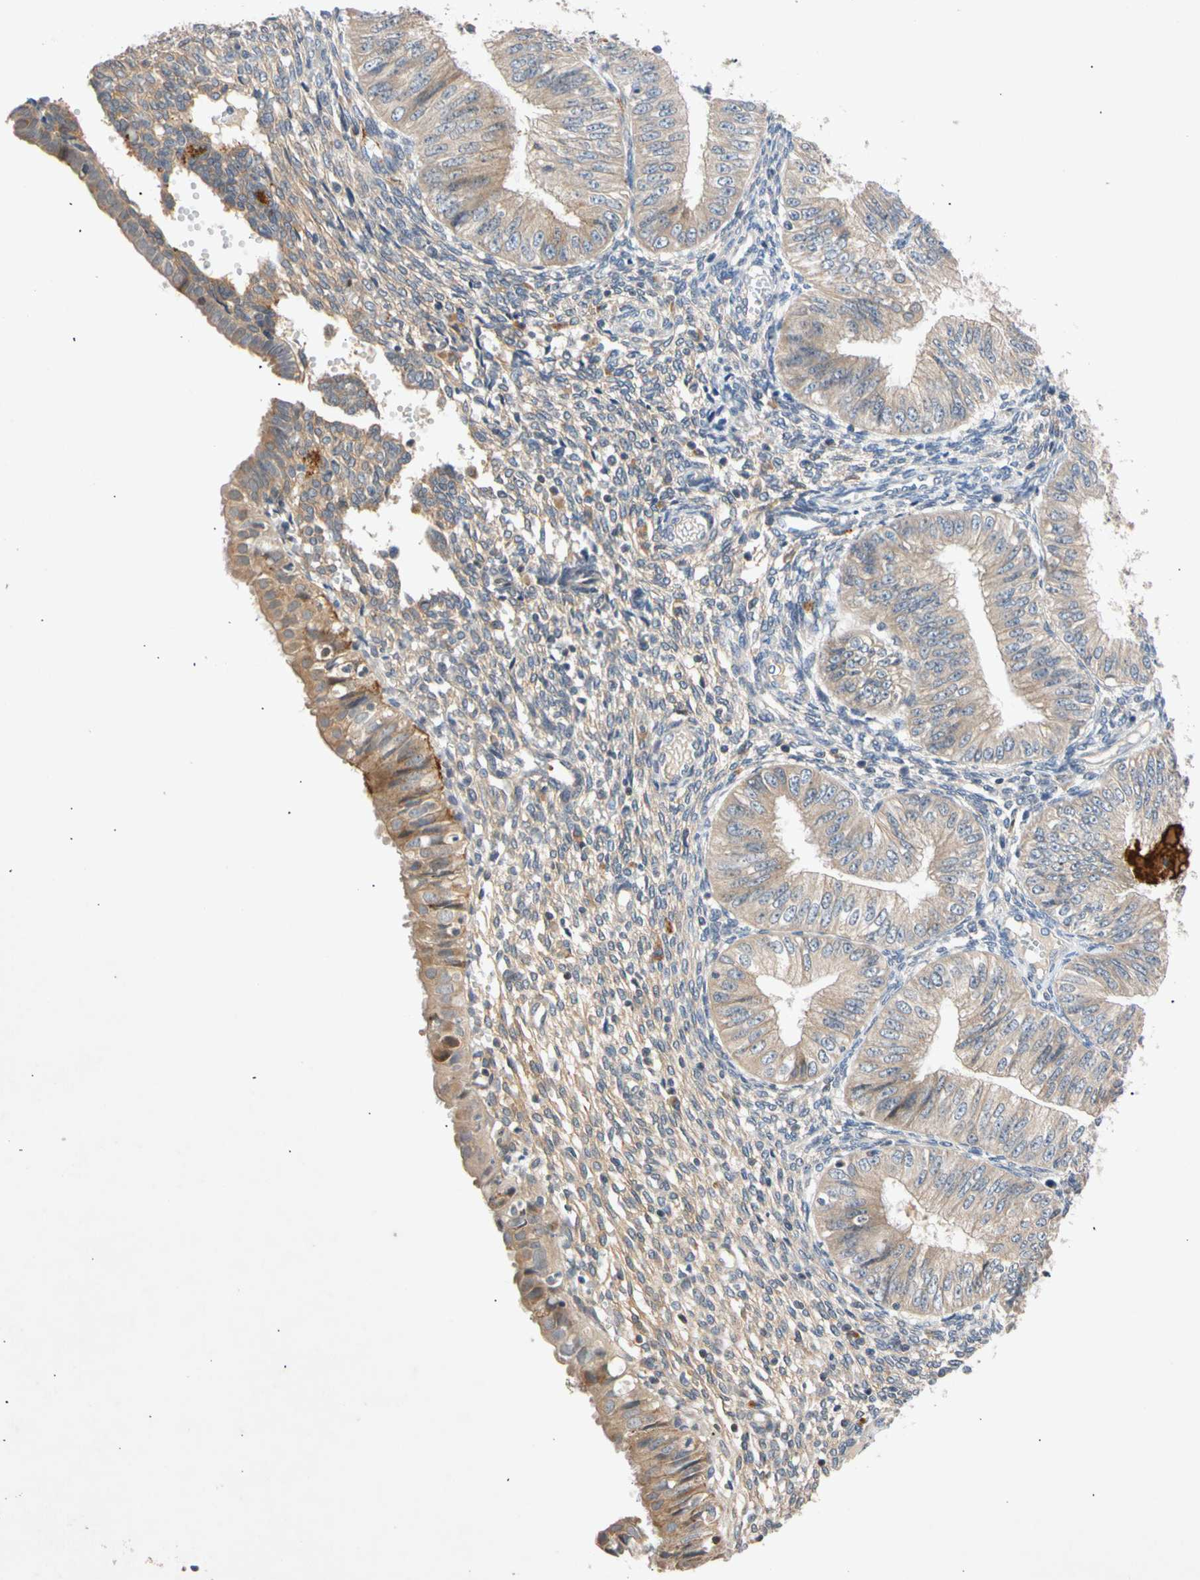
{"staining": {"intensity": "weak", "quantity": ">75%", "location": "cytoplasmic/membranous"}, "tissue": "endometrial cancer", "cell_type": "Tumor cells", "image_type": "cancer", "snomed": [{"axis": "morphology", "description": "Normal tissue, NOS"}, {"axis": "morphology", "description": "Adenocarcinoma, NOS"}, {"axis": "topography", "description": "Endometrium"}], "caption": "Endometrial cancer (adenocarcinoma) stained for a protein (brown) exhibits weak cytoplasmic/membranous positive positivity in approximately >75% of tumor cells.", "gene": "CNST", "patient": {"sex": "female", "age": 53}}